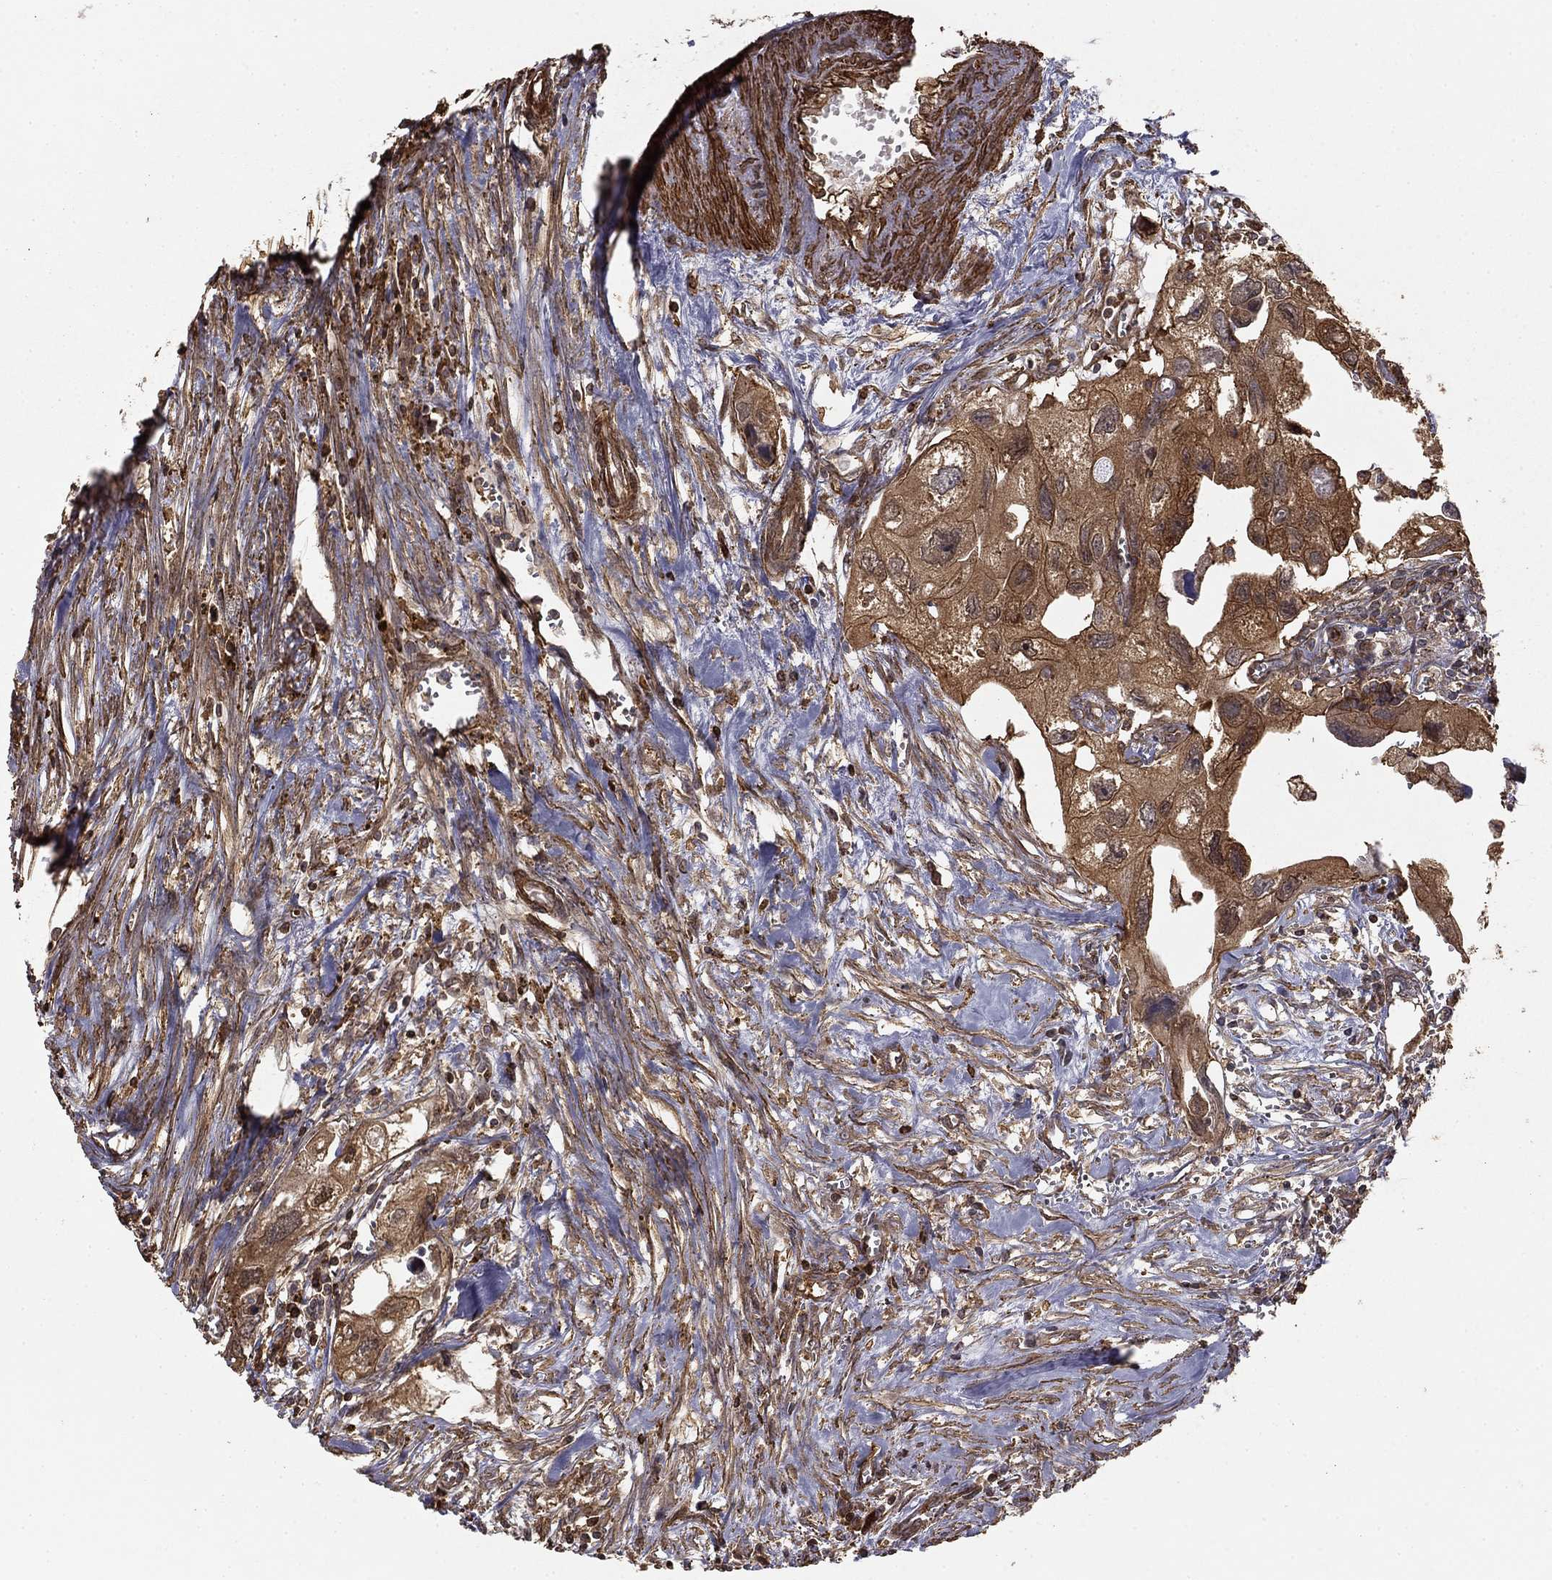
{"staining": {"intensity": "moderate", "quantity": "25%-75%", "location": "cytoplasmic/membranous"}, "tissue": "urothelial cancer", "cell_type": "Tumor cells", "image_type": "cancer", "snomed": [{"axis": "morphology", "description": "Urothelial carcinoma, High grade"}, {"axis": "topography", "description": "Urinary bladder"}], "caption": "Urothelial cancer stained for a protein (brown) exhibits moderate cytoplasmic/membranous positive staining in about 25%-75% of tumor cells.", "gene": "HABP4", "patient": {"sex": "male", "age": 59}}